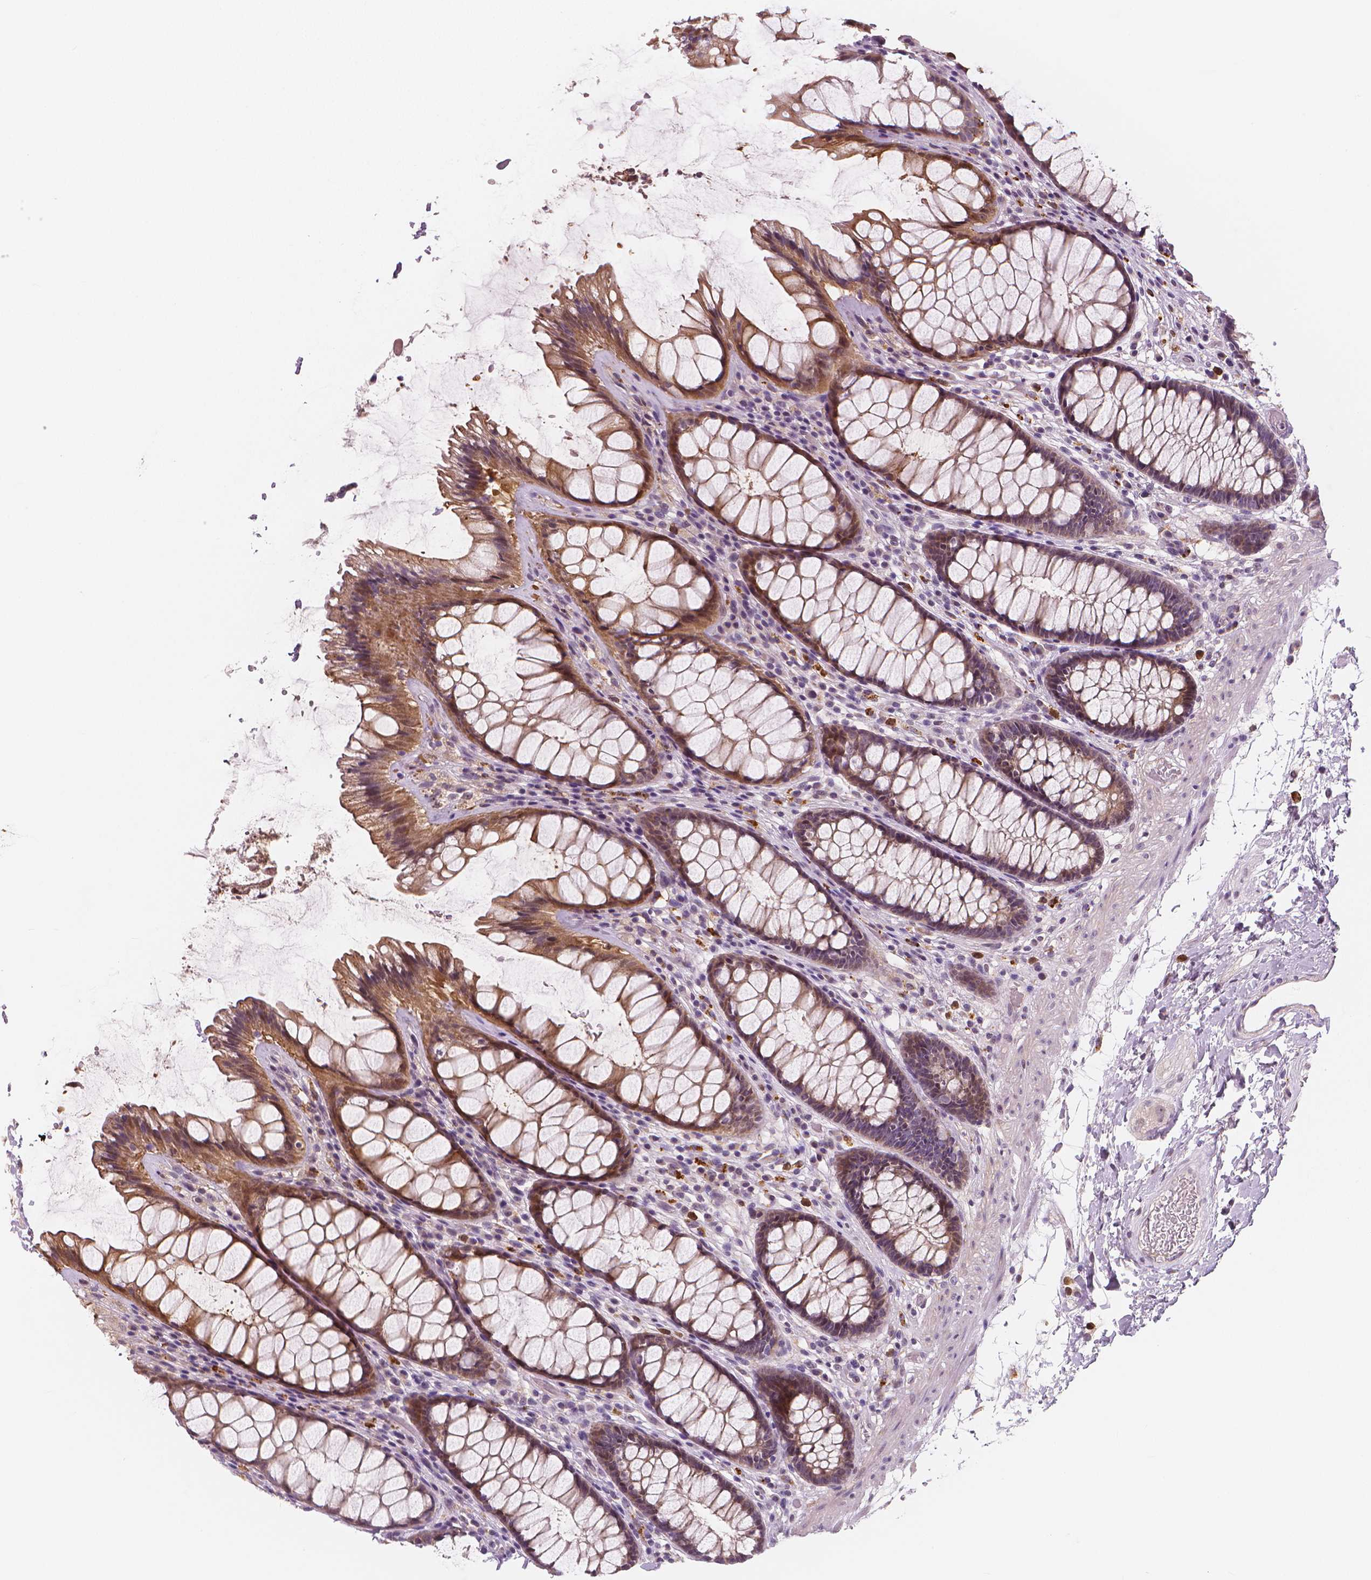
{"staining": {"intensity": "moderate", "quantity": ">75%", "location": "cytoplasmic/membranous"}, "tissue": "rectum", "cell_type": "Glandular cells", "image_type": "normal", "snomed": [{"axis": "morphology", "description": "Normal tissue, NOS"}, {"axis": "topography", "description": "Rectum"}], "caption": "Glandular cells reveal moderate cytoplasmic/membranous expression in about >75% of cells in normal rectum. (brown staining indicates protein expression, while blue staining denotes nuclei).", "gene": "RNASE7", "patient": {"sex": "male", "age": 72}}